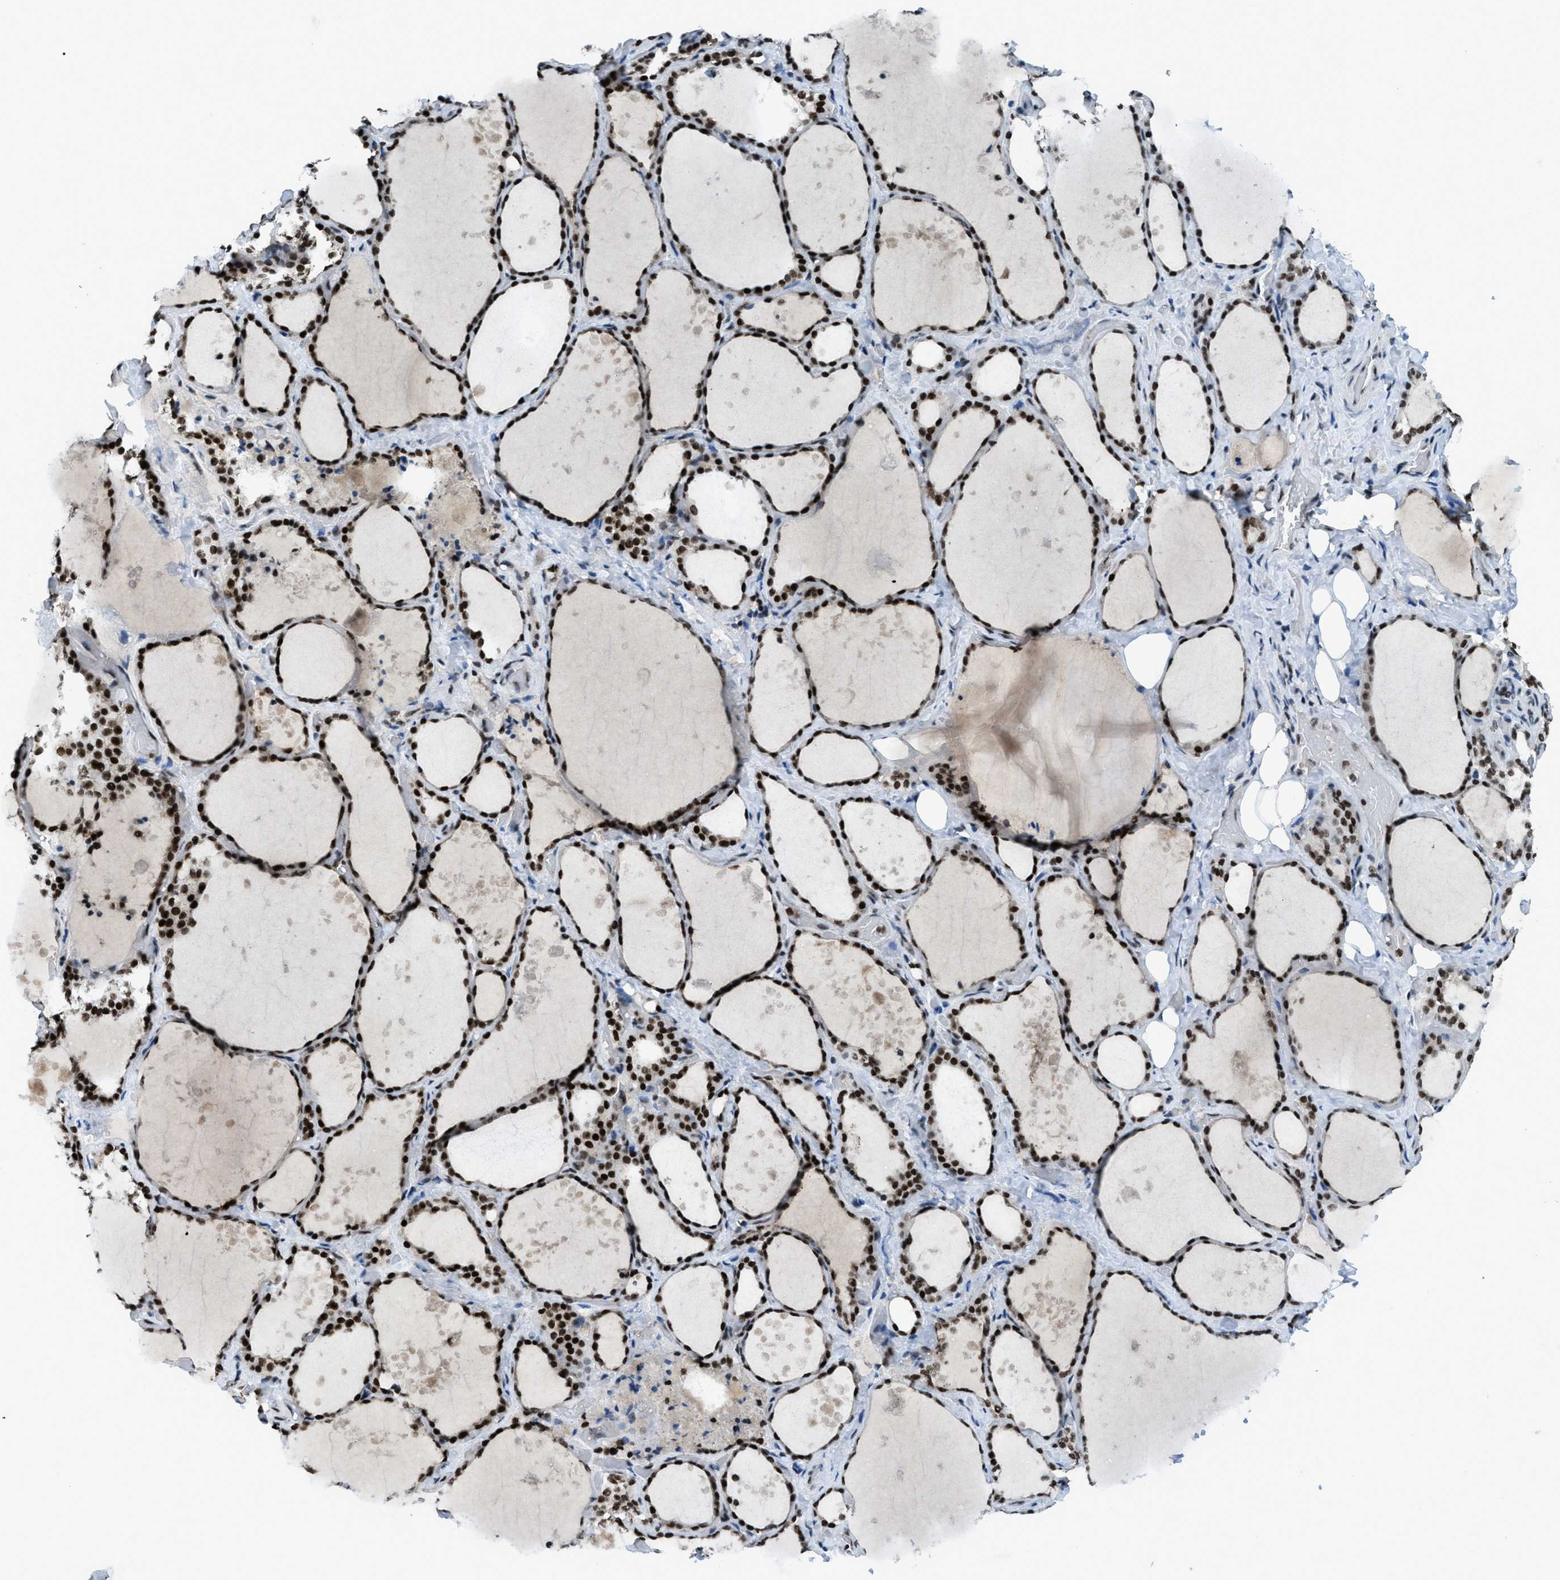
{"staining": {"intensity": "strong", "quantity": ">75%", "location": "nuclear"}, "tissue": "thyroid gland", "cell_type": "Glandular cells", "image_type": "normal", "snomed": [{"axis": "morphology", "description": "Normal tissue, NOS"}, {"axis": "topography", "description": "Thyroid gland"}], "caption": "Immunohistochemical staining of benign thyroid gland reveals strong nuclear protein staining in approximately >75% of glandular cells. (Stains: DAB in brown, nuclei in blue, Microscopy: brightfield microscopy at high magnification).", "gene": "RAD51B", "patient": {"sex": "female", "age": 44}}